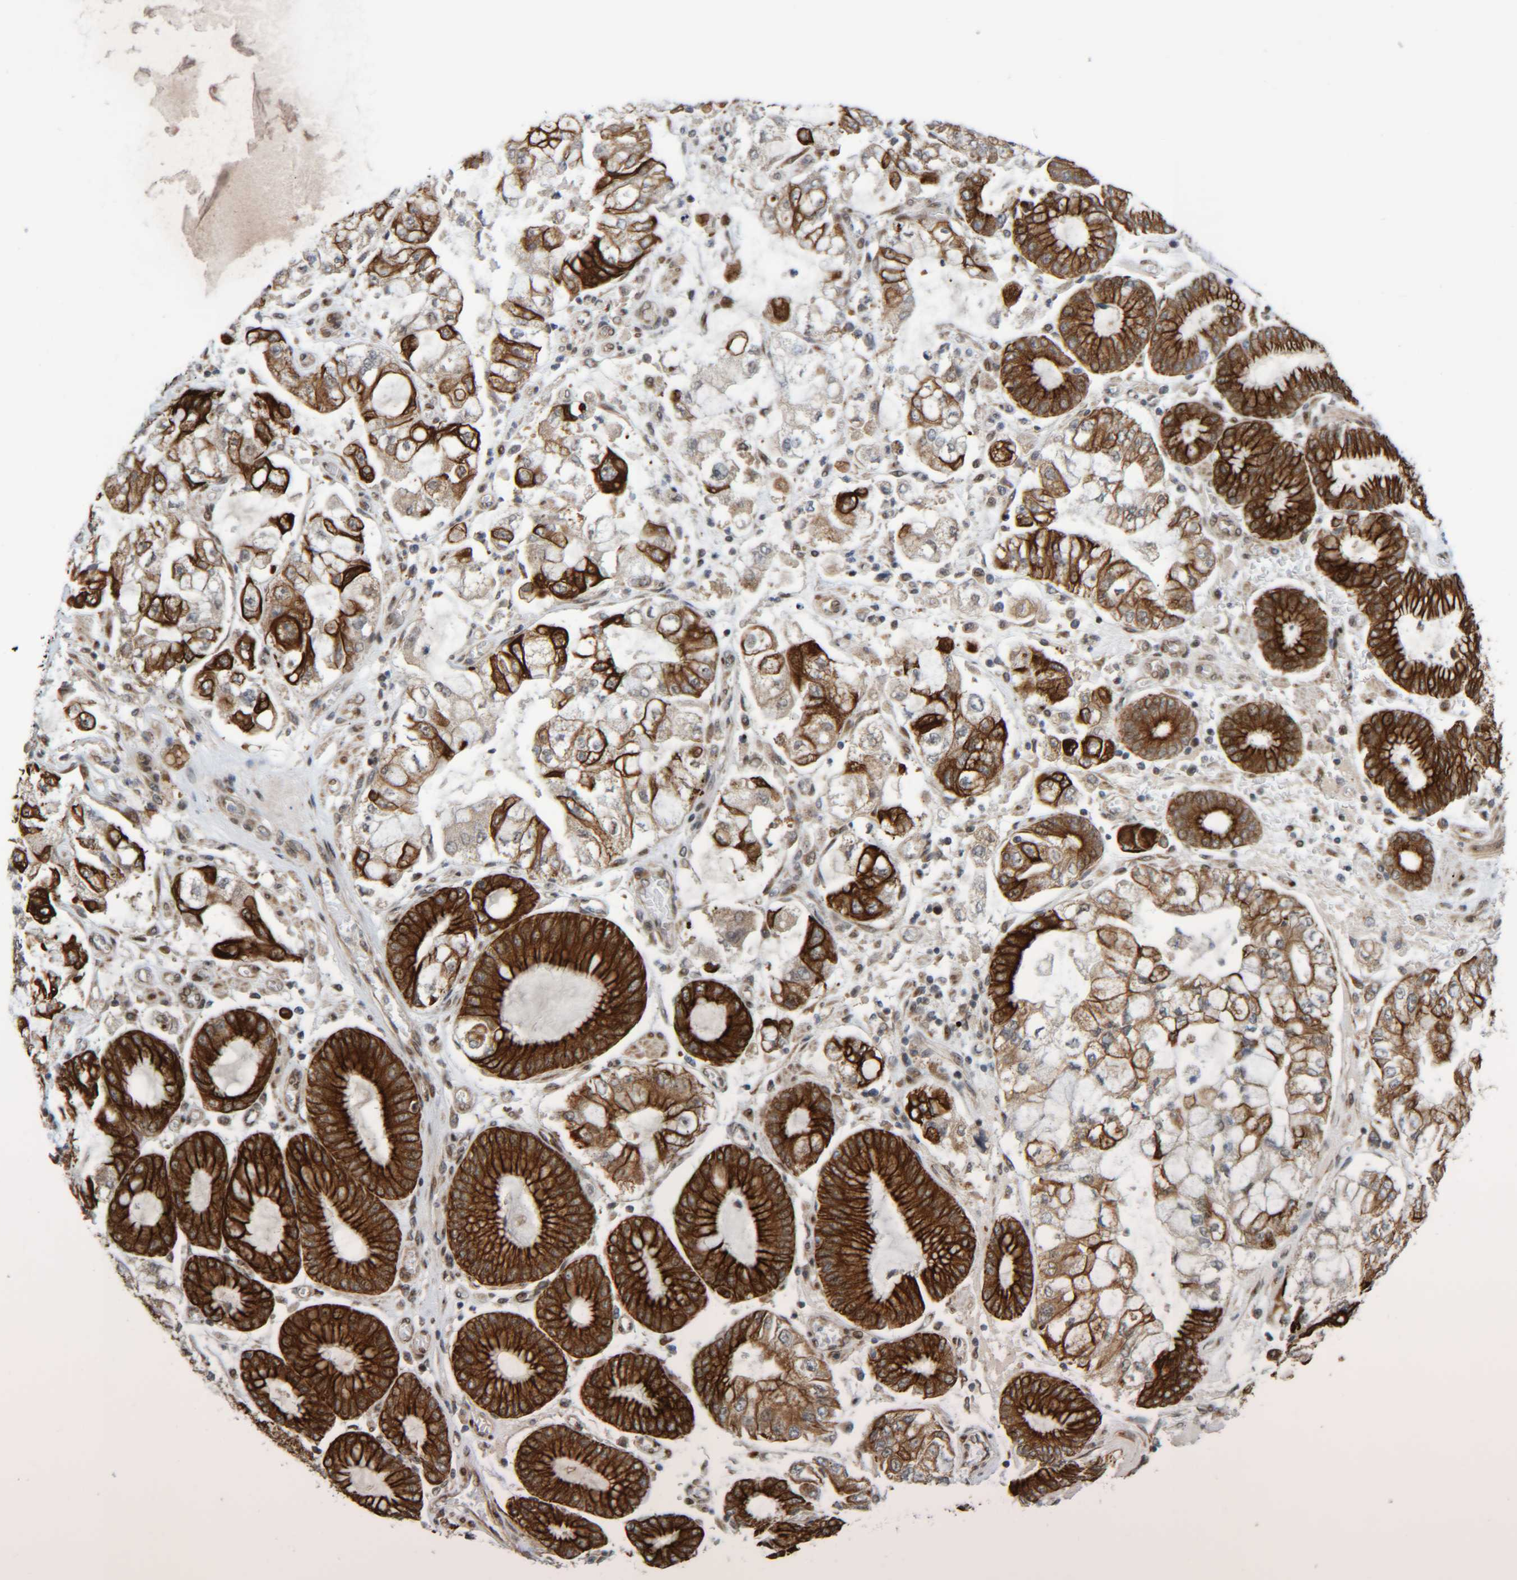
{"staining": {"intensity": "strong", "quantity": ">75%", "location": "cytoplasmic/membranous"}, "tissue": "stomach cancer", "cell_type": "Tumor cells", "image_type": "cancer", "snomed": [{"axis": "morphology", "description": "Adenocarcinoma, NOS"}, {"axis": "topography", "description": "Stomach"}], "caption": "High-power microscopy captured an IHC photomicrograph of stomach cancer (adenocarcinoma), revealing strong cytoplasmic/membranous positivity in about >75% of tumor cells.", "gene": "CCDC57", "patient": {"sex": "male", "age": 76}}